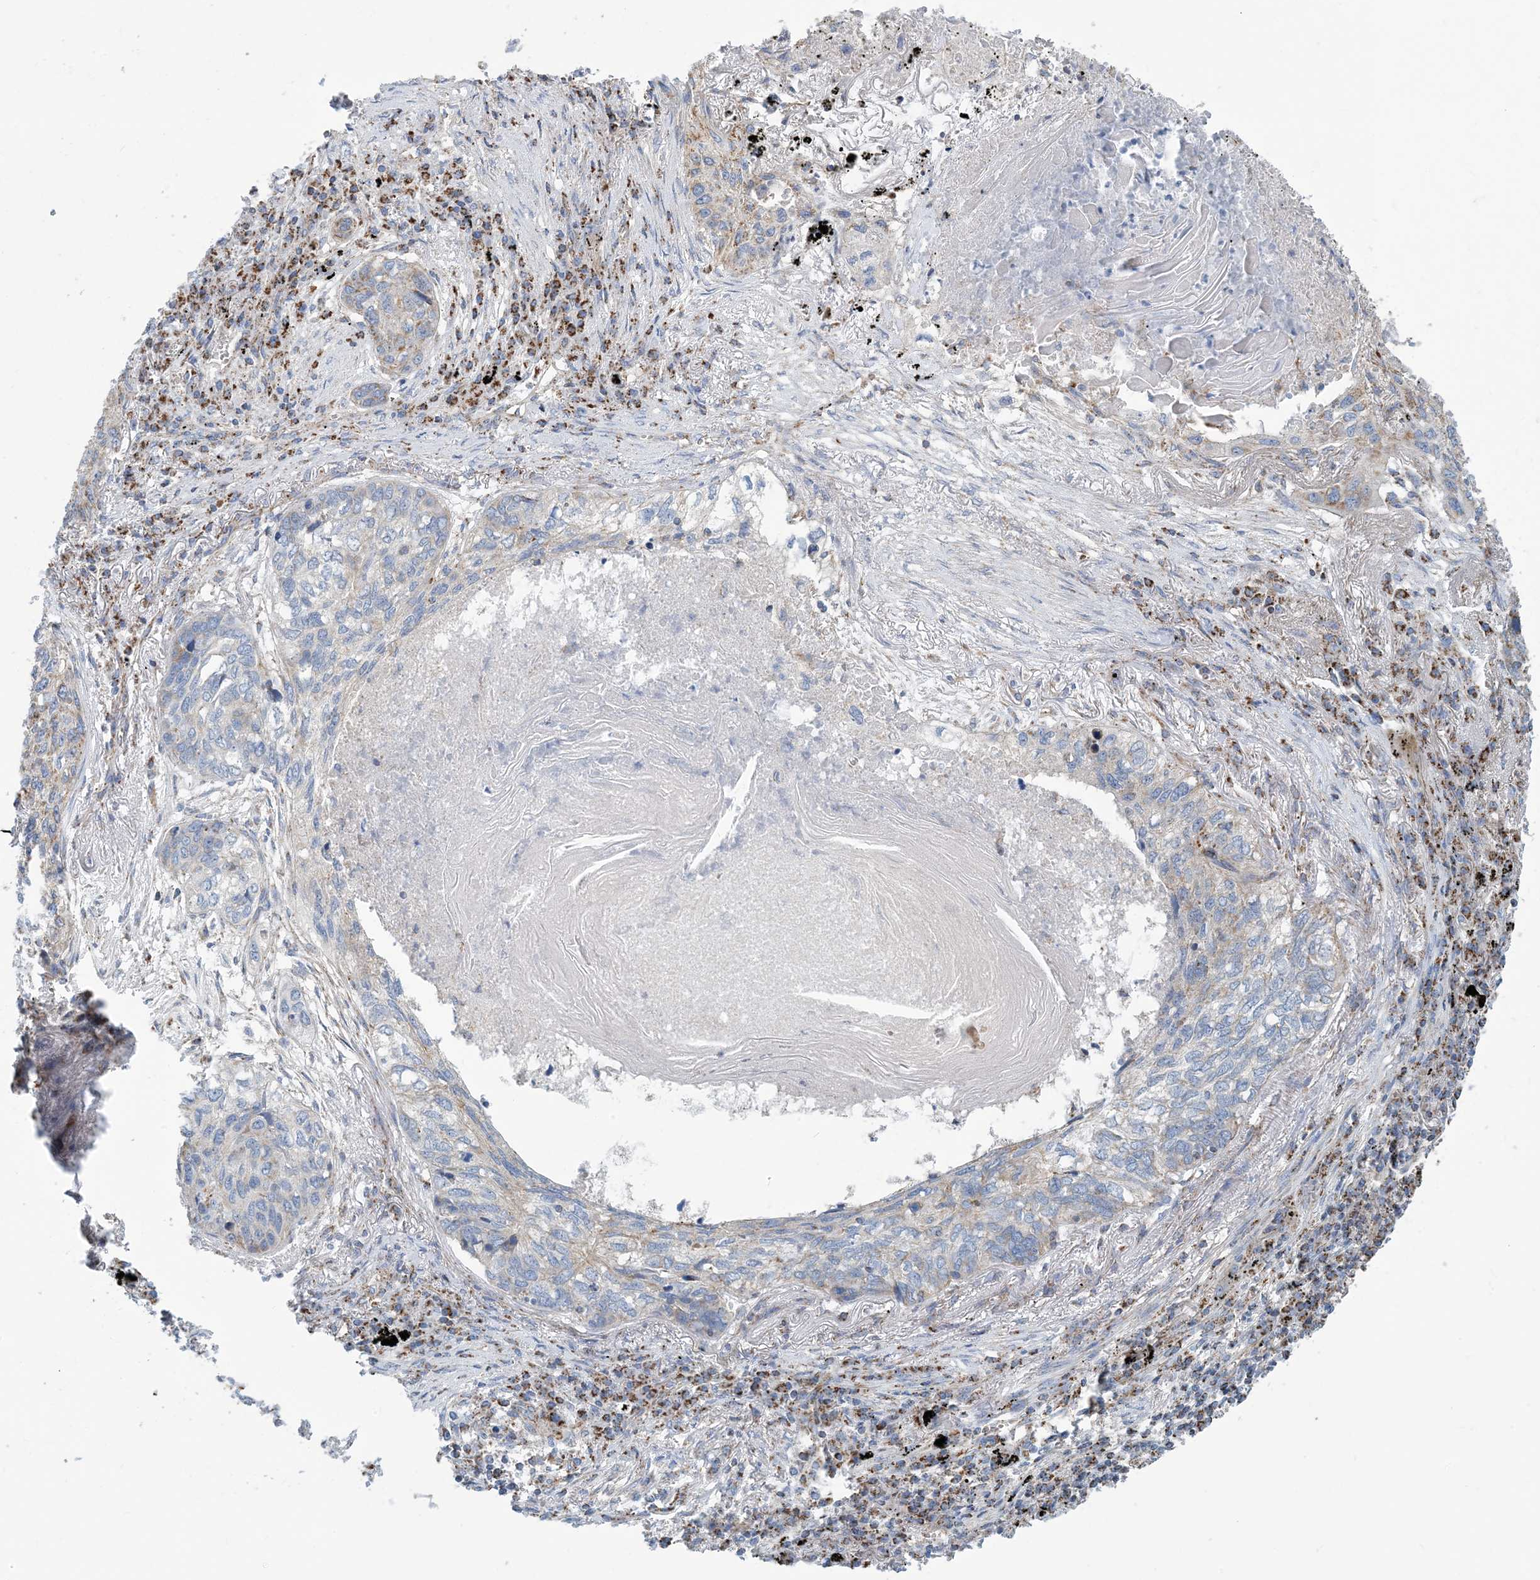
{"staining": {"intensity": "negative", "quantity": "none", "location": "none"}, "tissue": "lung cancer", "cell_type": "Tumor cells", "image_type": "cancer", "snomed": [{"axis": "morphology", "description": "Squamous cell carcinoma, NOS"}, {"axis": "topography", "description": "Lung"}], "caption": "Immunohistochemical staining of human lung cancer (squamous cell carcinoma) exhibits no significant positivity in tumor cells.", "gene": "PHOSPHO2", "patient": {"sex": "female", "age": 63}}